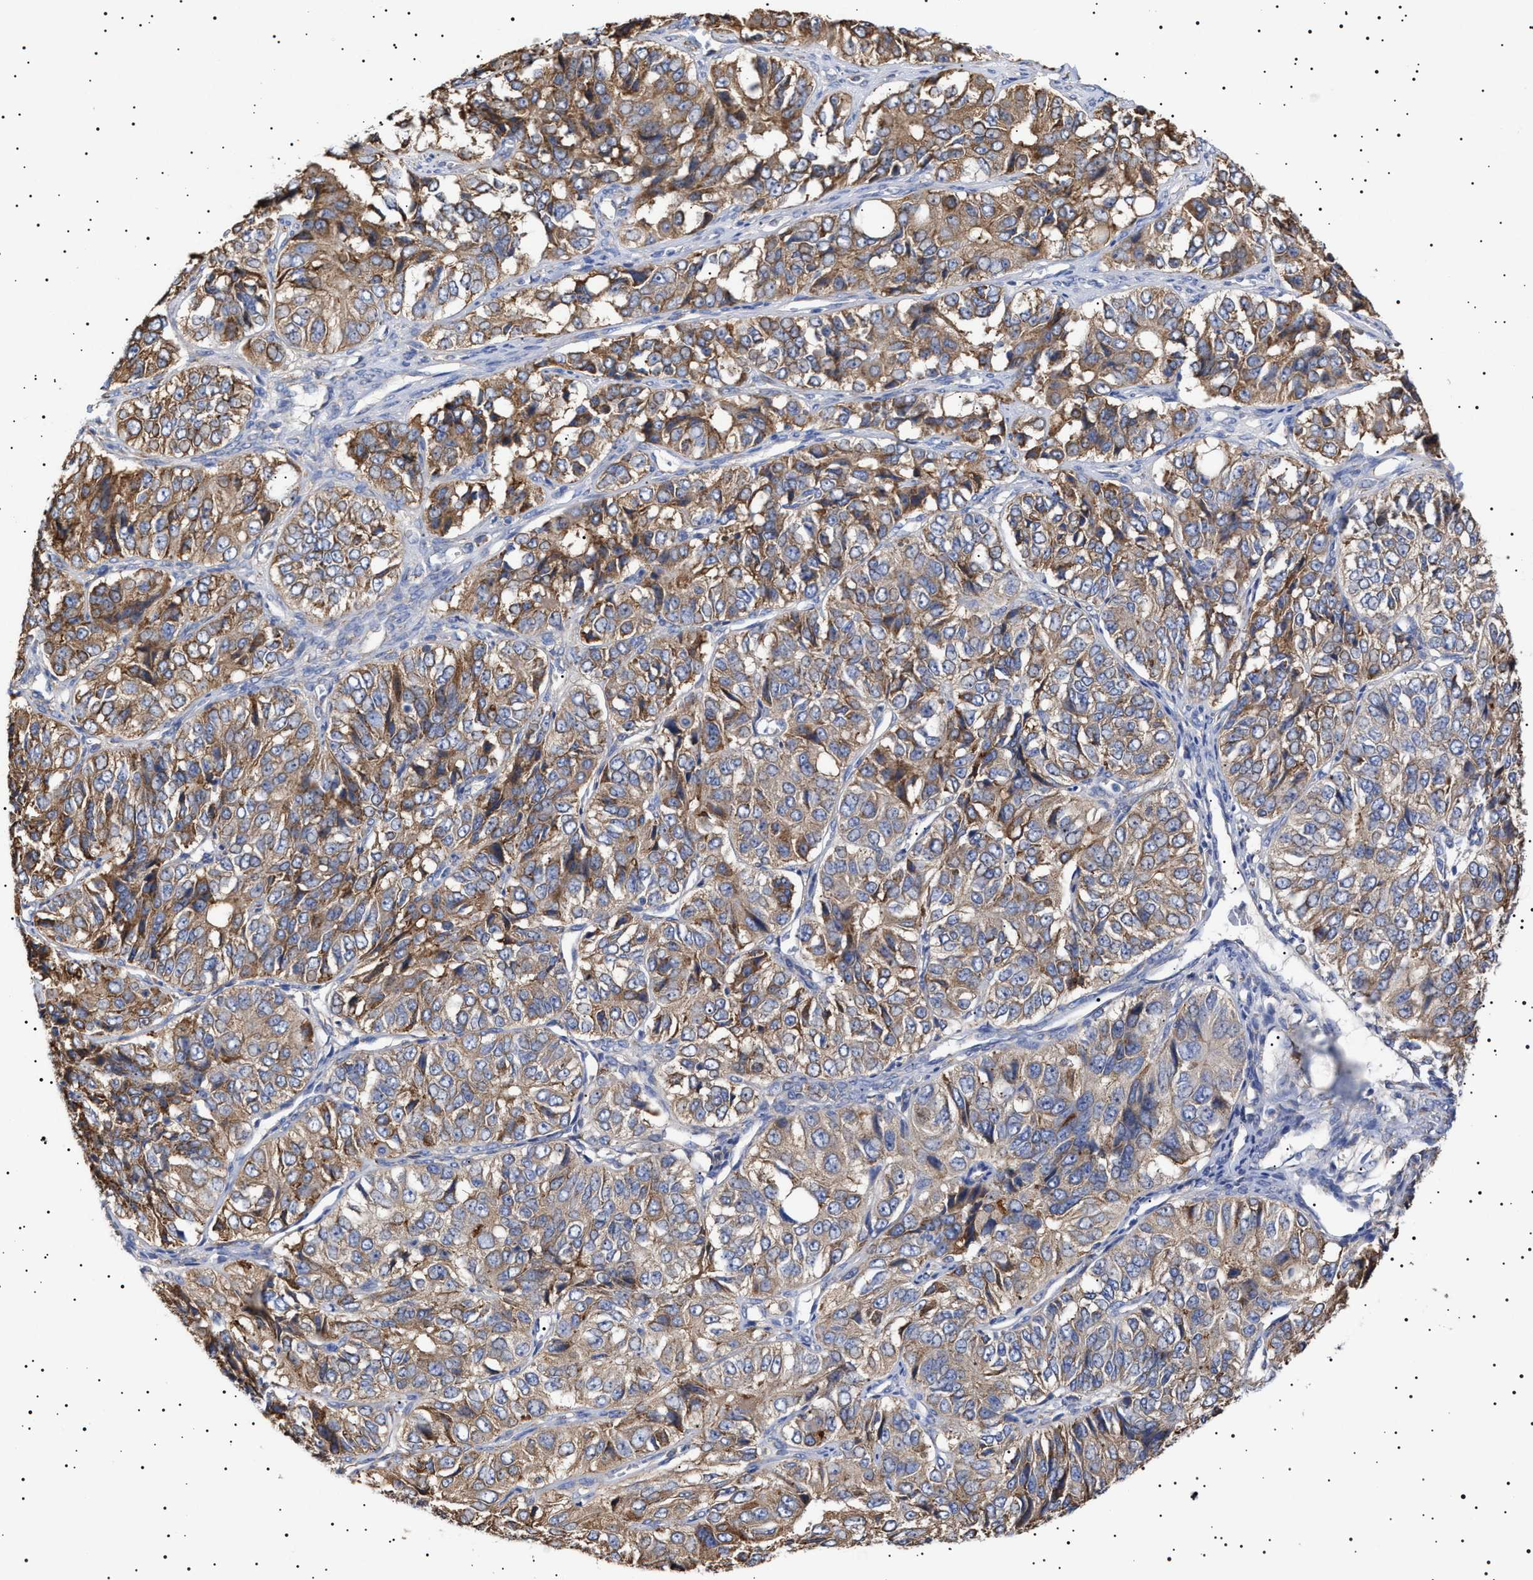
{"staining": {"intensity": "weak", "quantity": ">75%", "location": "cytoplasmic/membranous"}, "tissue": "ovarian cancer", "cell_type": "Tumor cells", "image_type": "cancer", "snomed": [{"axis": "morphology", "description": "Carcinoma, endometroid"}, {"axis": "topography", "description": "Ovary"}], "caption": "Ovarian endometroid carcinoma stained with a brown dye shows weak cytoplasmic/membranous positive positivity in approximately >75% of tumor cells.", "gene": "ERCC6L2", "patient": {"sex": "female", "age": 51}}